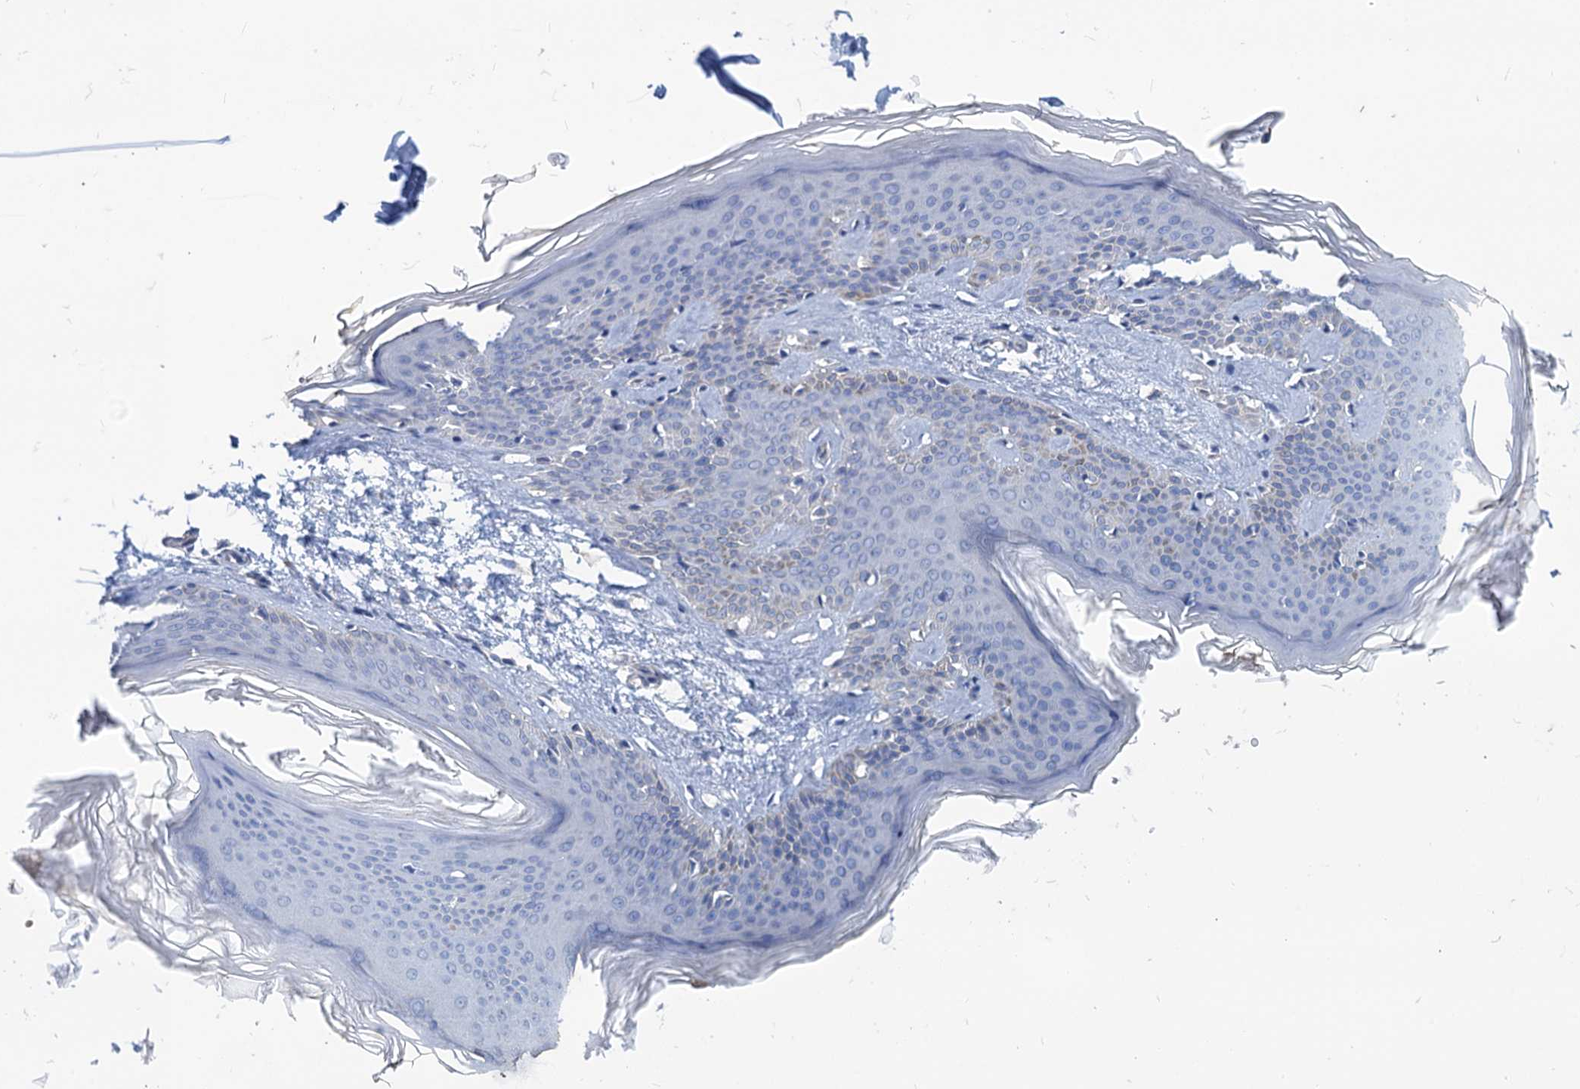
{"staining": {"intensity": "negative", "quantity": "none", "location": "none"}, "tissue": "skin", "cell_type": "Fibroblasts", "image_type": "normal", "snomed": [{"axis": "morphology", "description": "Normal tissue, NOS"}, {"axis": "topography", "description": "Skin"}], "caption": "DAB immunohistochemical staining of normal skin displays no significant staining in fibroblasts. (DAB immunohistochemistry (IHC), high magnification).", "gene": "SMCO3", "patient": {"sex": "female", "age": 27}}